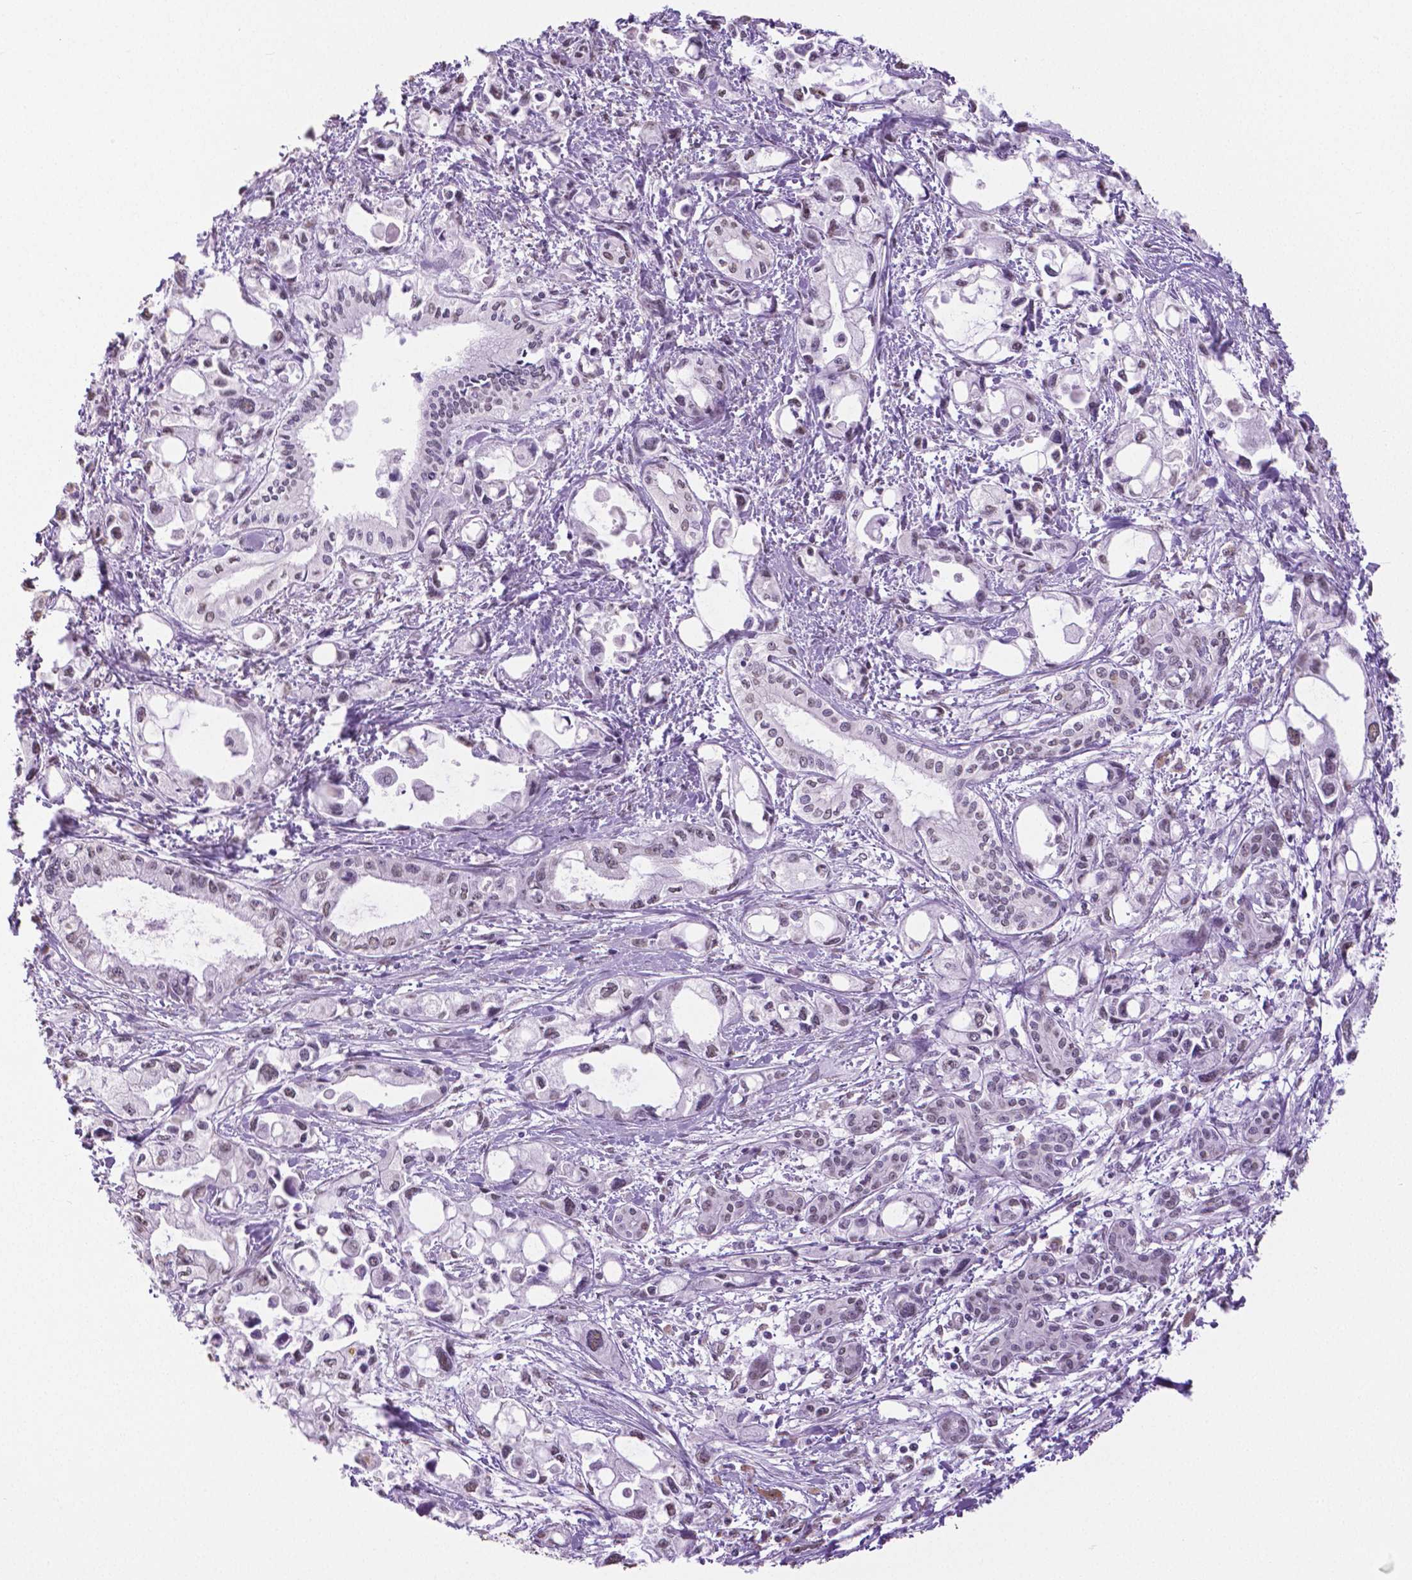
{"staining": {"intensity": "negative", "quantity": "none", "location": "none"}, "tissue": "pancreatic cancer", "cell_type": "Tumor cells", "image_type": "cancer", "snomed": [{"axis": "morphology", "description": "Adenocarcinoma, NOS"}, {"axis": "topography", "description": "Pancreas"}], "caption": "The image exhibits no staining of tumor cells in pancreatic adenocarcinoma. (Stains: DAB (3,3'-diaminobenzidine) immunohistochemistry (IHC) with hematoxylin counter stain, Microscopy: brightfield microscopy at high magnification).", "gene": "IGF2BP1", "patient": {"sex": "female", "age": 61}}